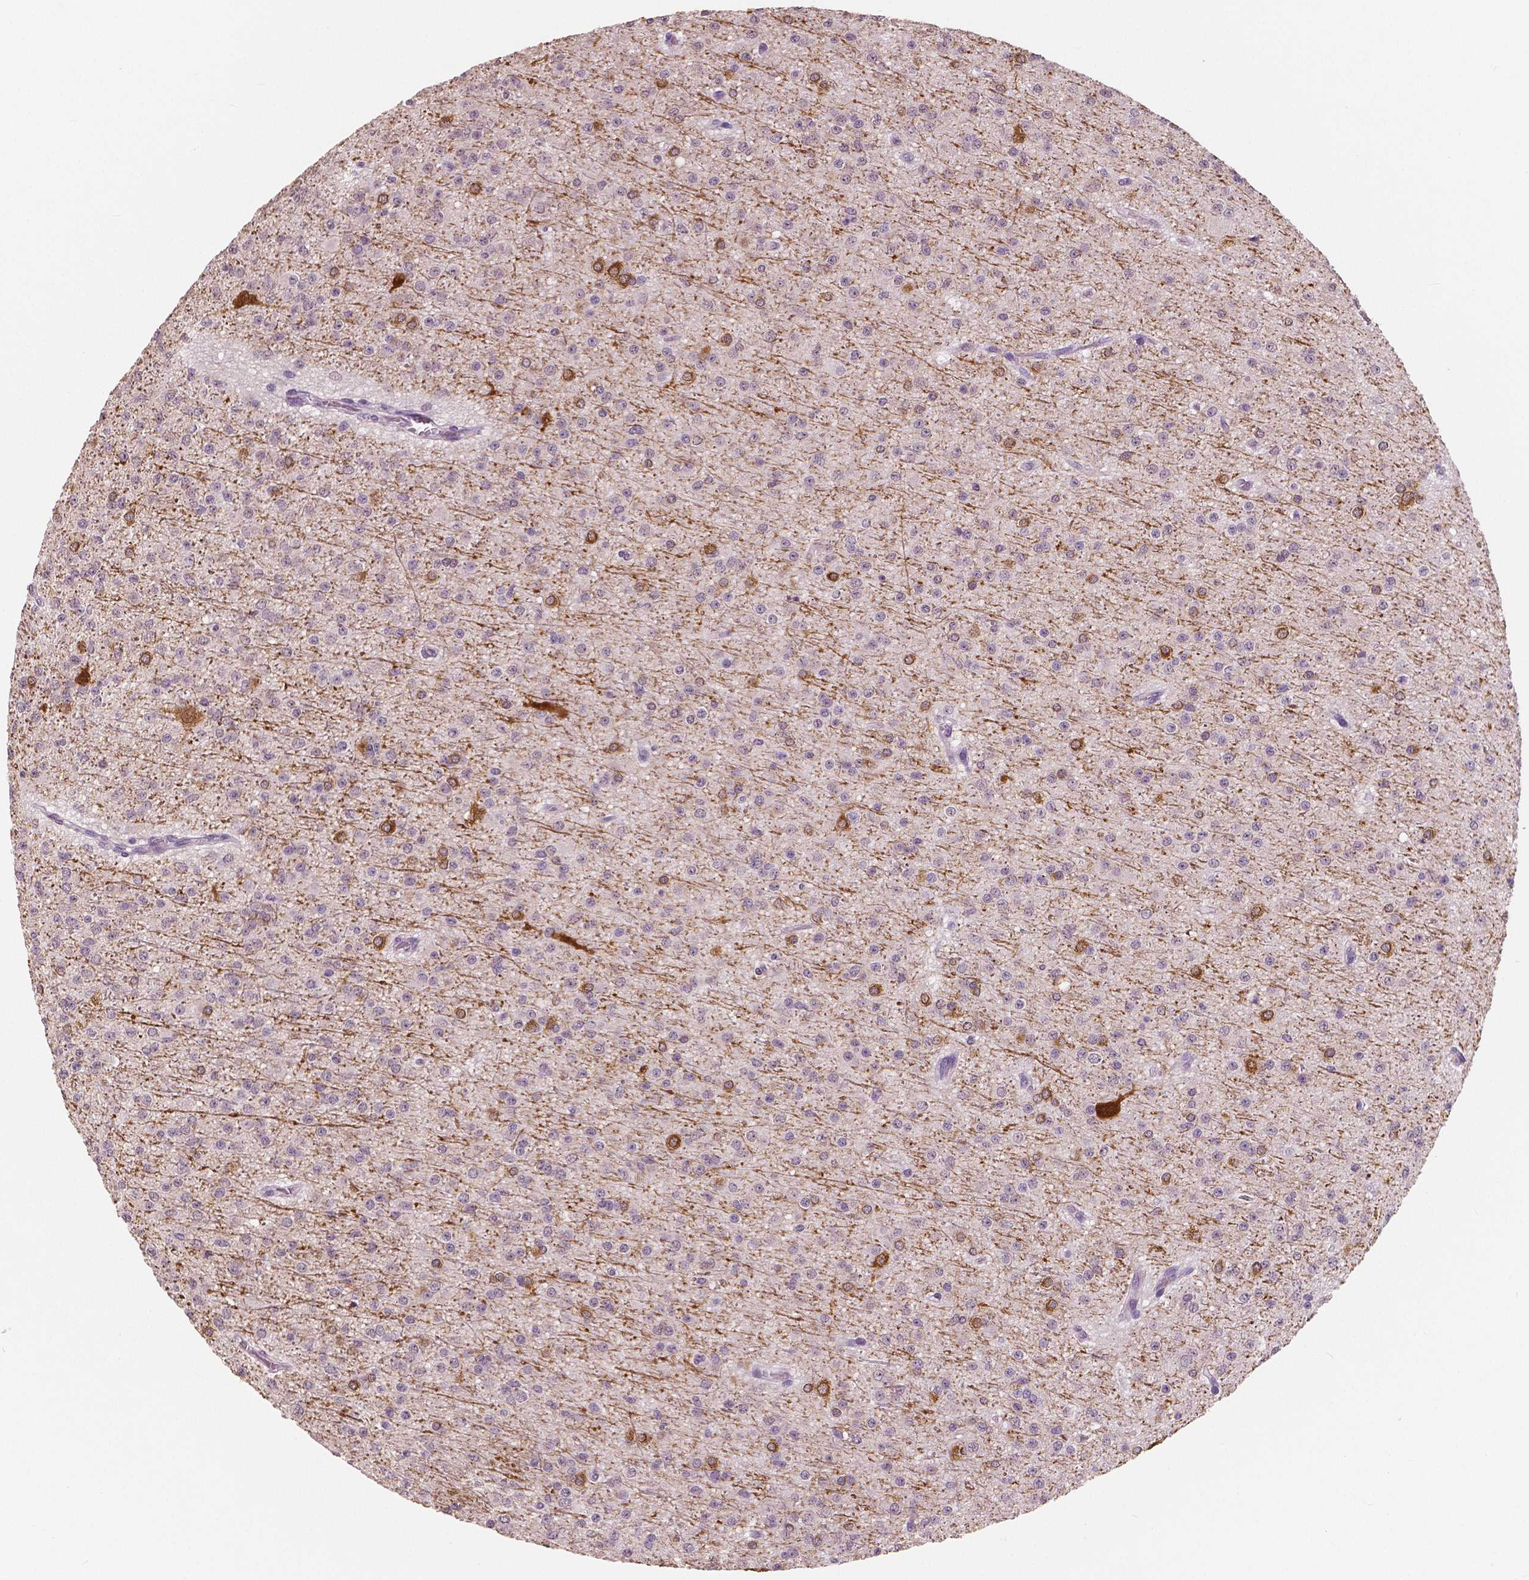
{"staining": {"intensity": "moderate", "quantity": "25%-75%", "location": "cytoplasmic/membranous"}, "tissue": "glioma", "cell_type": "Tumor cells", "image_type": "cancer", "snomed": [{"axis": "morphology", "description": "Glioma, malignant, Low grade"}, {"axis": "topography", "description": "Brain"}], "caption": "Immunohistochemistry of human glioma exhibits medium levels of moderate cytoplasmic/membranous expression in about 25%-75% of tumor cells. Immunohistochemistry (ihc) stains the protein in brown and the nuclei are stained blue.", "gene": "NECAB1", "patient": {"sex": "male", "age": 27}}